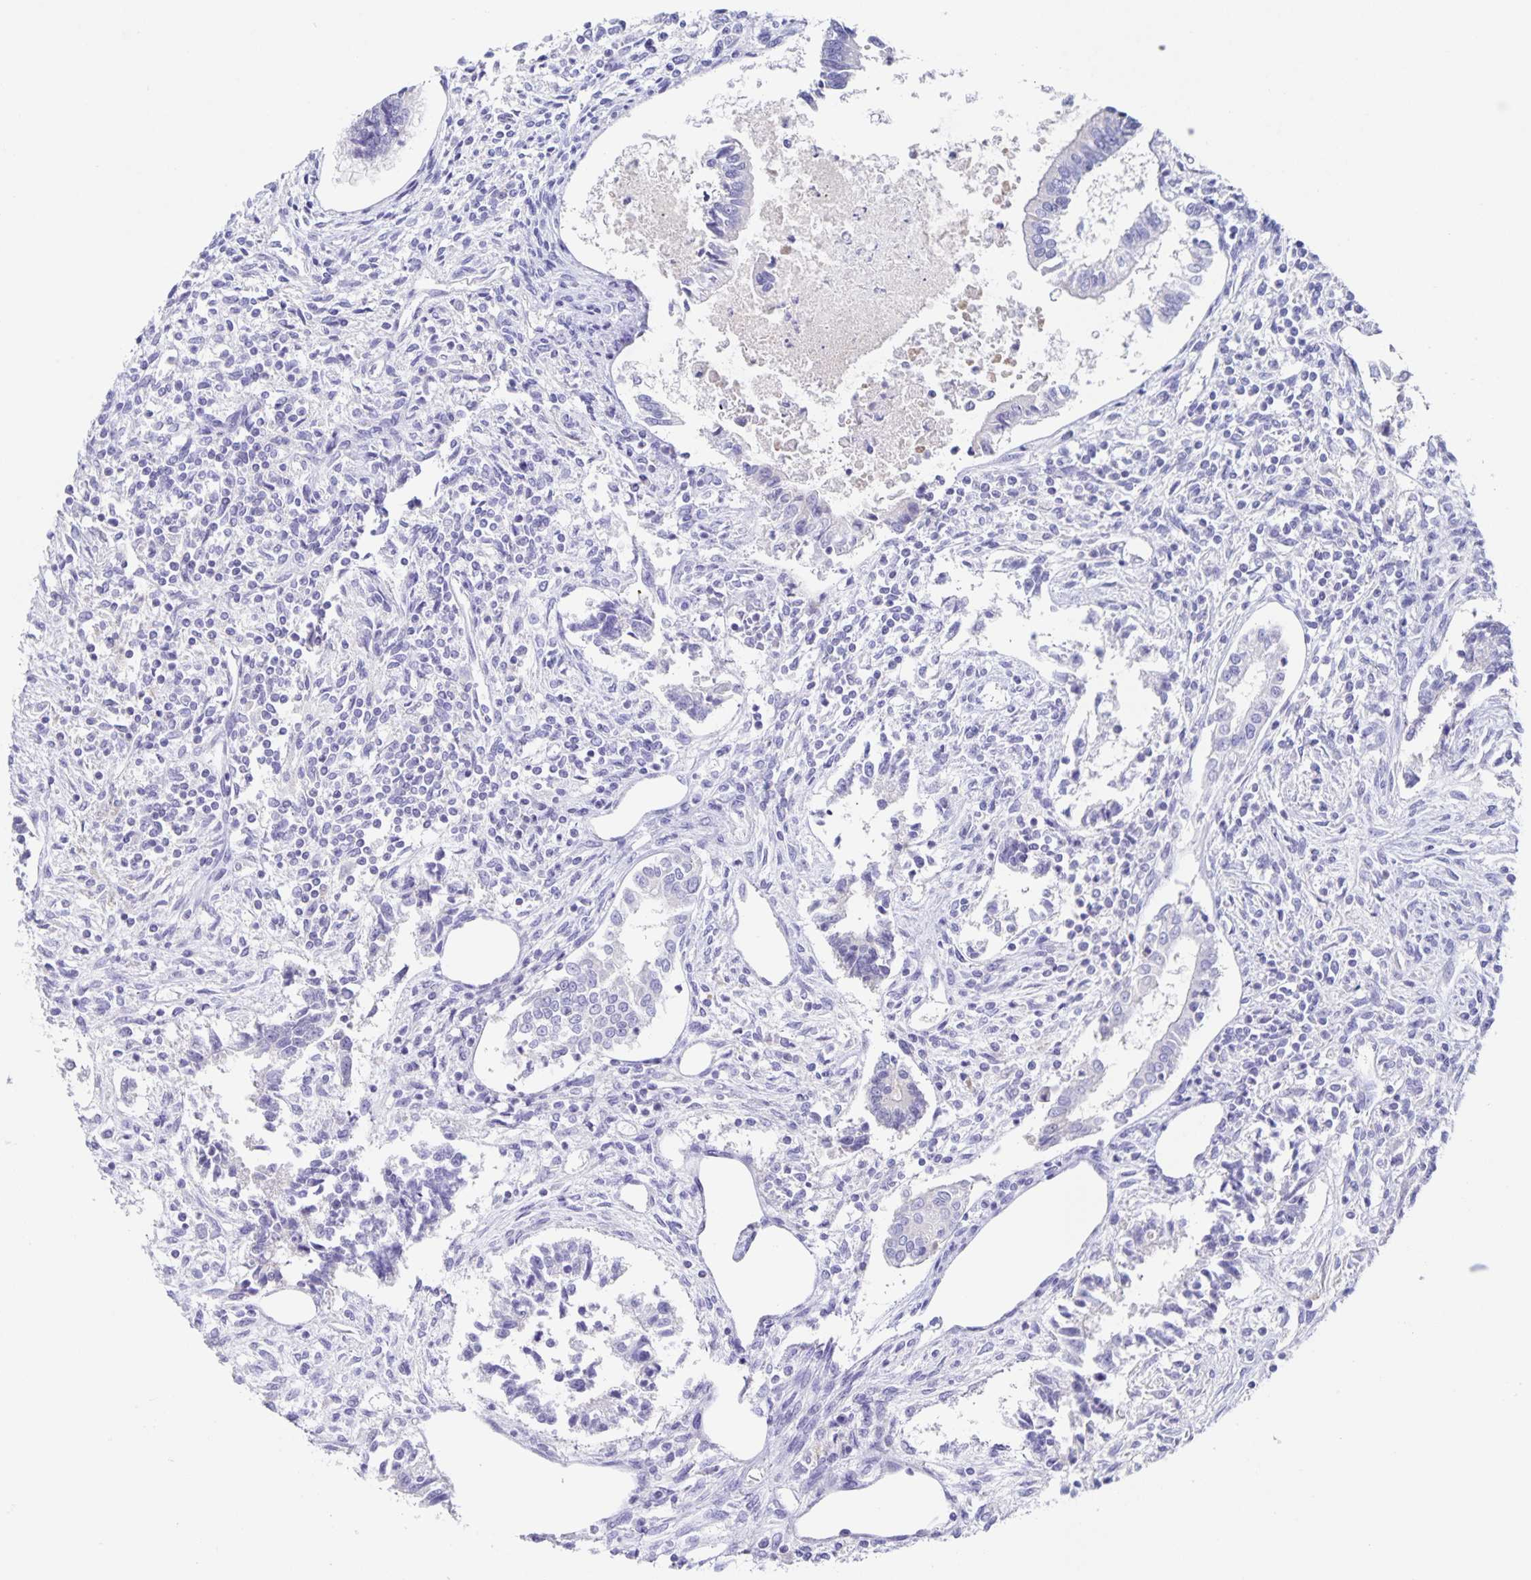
{"staining": {"intensity": "negative", "quantity": "none", "location": "none"}, "tissue": "testis cancer", "cell_type": "Tumor cells", "image_type": "cancer", "snomed": [{"axis": "morphology", "description": "Carcinoma, Embryonal, NOS"}, {"axis": "topography", "description": "Testis"}], "caption": "Immunohistochemistry (IHC) photomicrograph of neoplastic tissue: embryonal carcinoma (testis) stained with DAB (3,3'-diaminobenzidine) reveals no significant protein staining in tumor cells.", "gene": "RPL36A", "patient": {"sex": "male", "age": 37}}